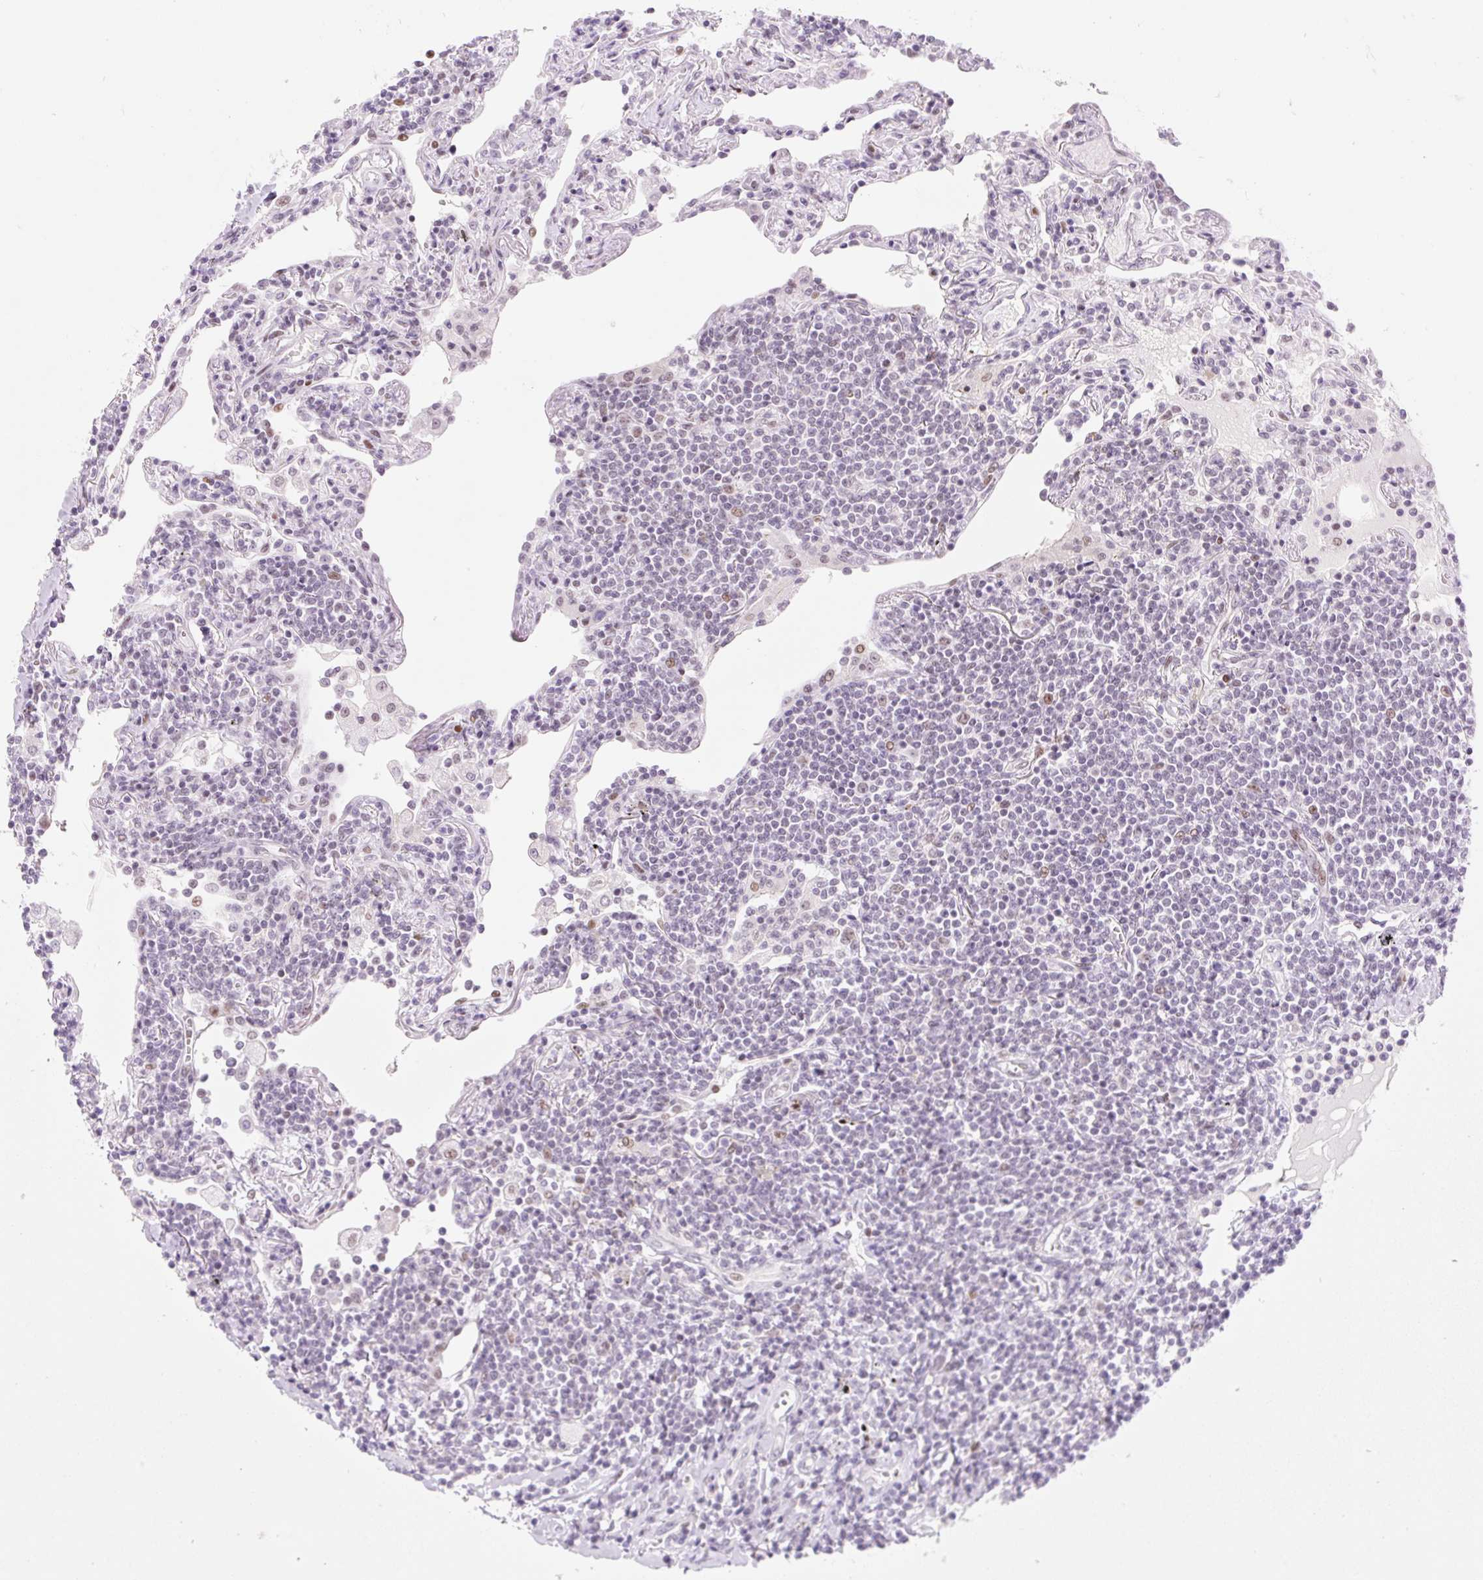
{"staining": {"intensity": "negative", "quantity": "none", "location": "none"}, "tissue": "lymphoma", "cell_type": "Tumor cells", "image_type": "cancer", "snomed": [{"axis": "morphology", "description": "Malignant lymphoma, non-Hodgkin's type, Low grade"}, {"axis": "topography", "description": "Lung"}], "caption": "Protein analysis of low-grade malignant lymphoma, non-Hodgkin's type displays no significant positivity in tumor cells.", "gene": "H2BW1", "patient": {"sex": "female", "age": 71}}